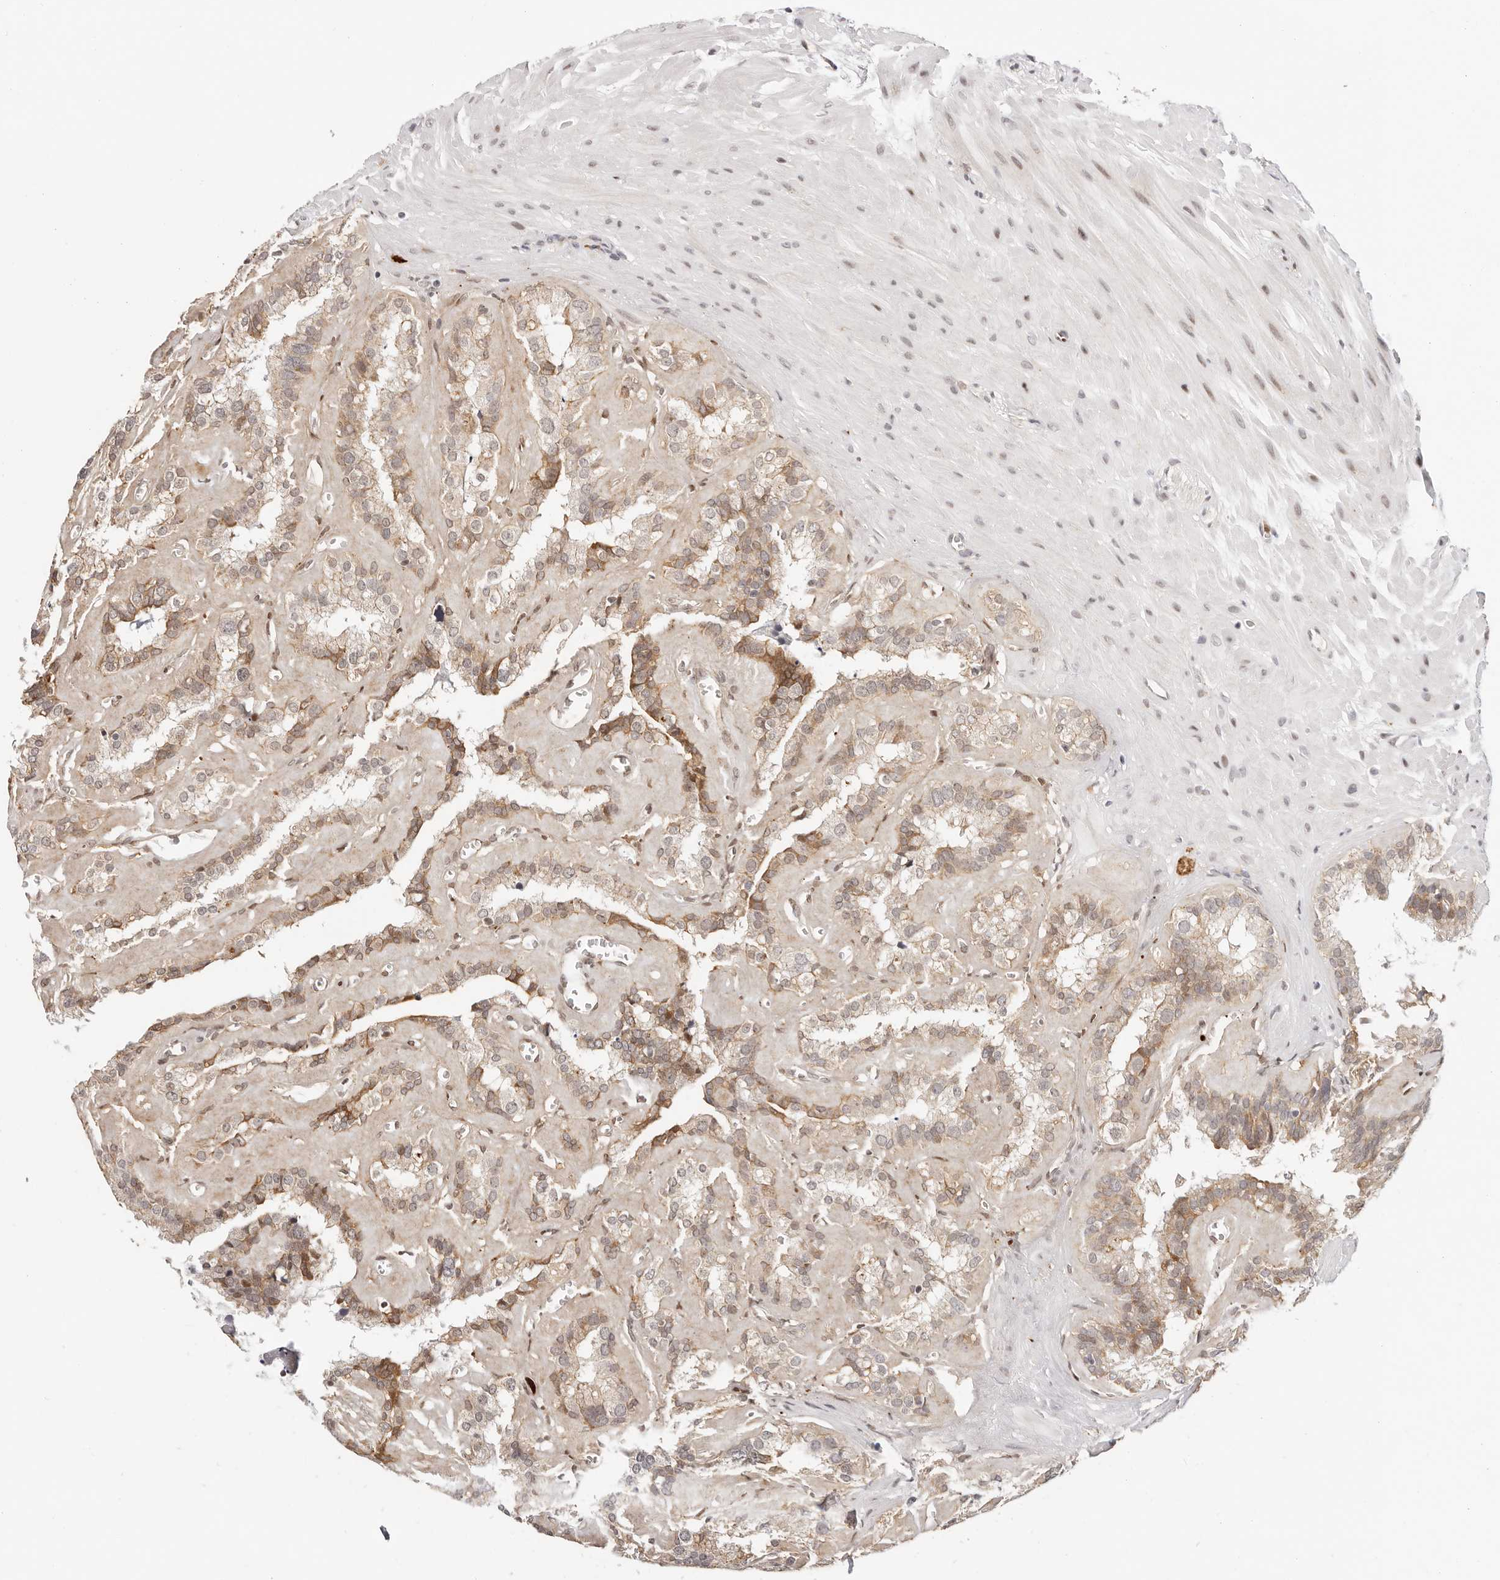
{"staining": {"intensity": "moderate", "quantity": "25%-75%", "location": "cytoplasmic/membranous"}, "tissue": "seminal vesicle", "cell_type": "Glandular cells", "image_type": "normal", "snomed": [{"axis": "morphology", "description": "Normal tissue, NOS"}, {"axis": "topography", "description": "Prostate"}, {"axis": "topography", "description": "Seminal veicle"}], "caption": "Immunohistochemistry (IHC) image of unremarkable human seminal vesicle stained for a protein (brown), which reveals medium levels of moderate cytoplasmic/membranous expression in about 25%-75% of glandular cells.", "gene": "AFDN", "patient": {"sex": "male", "age": 59}}